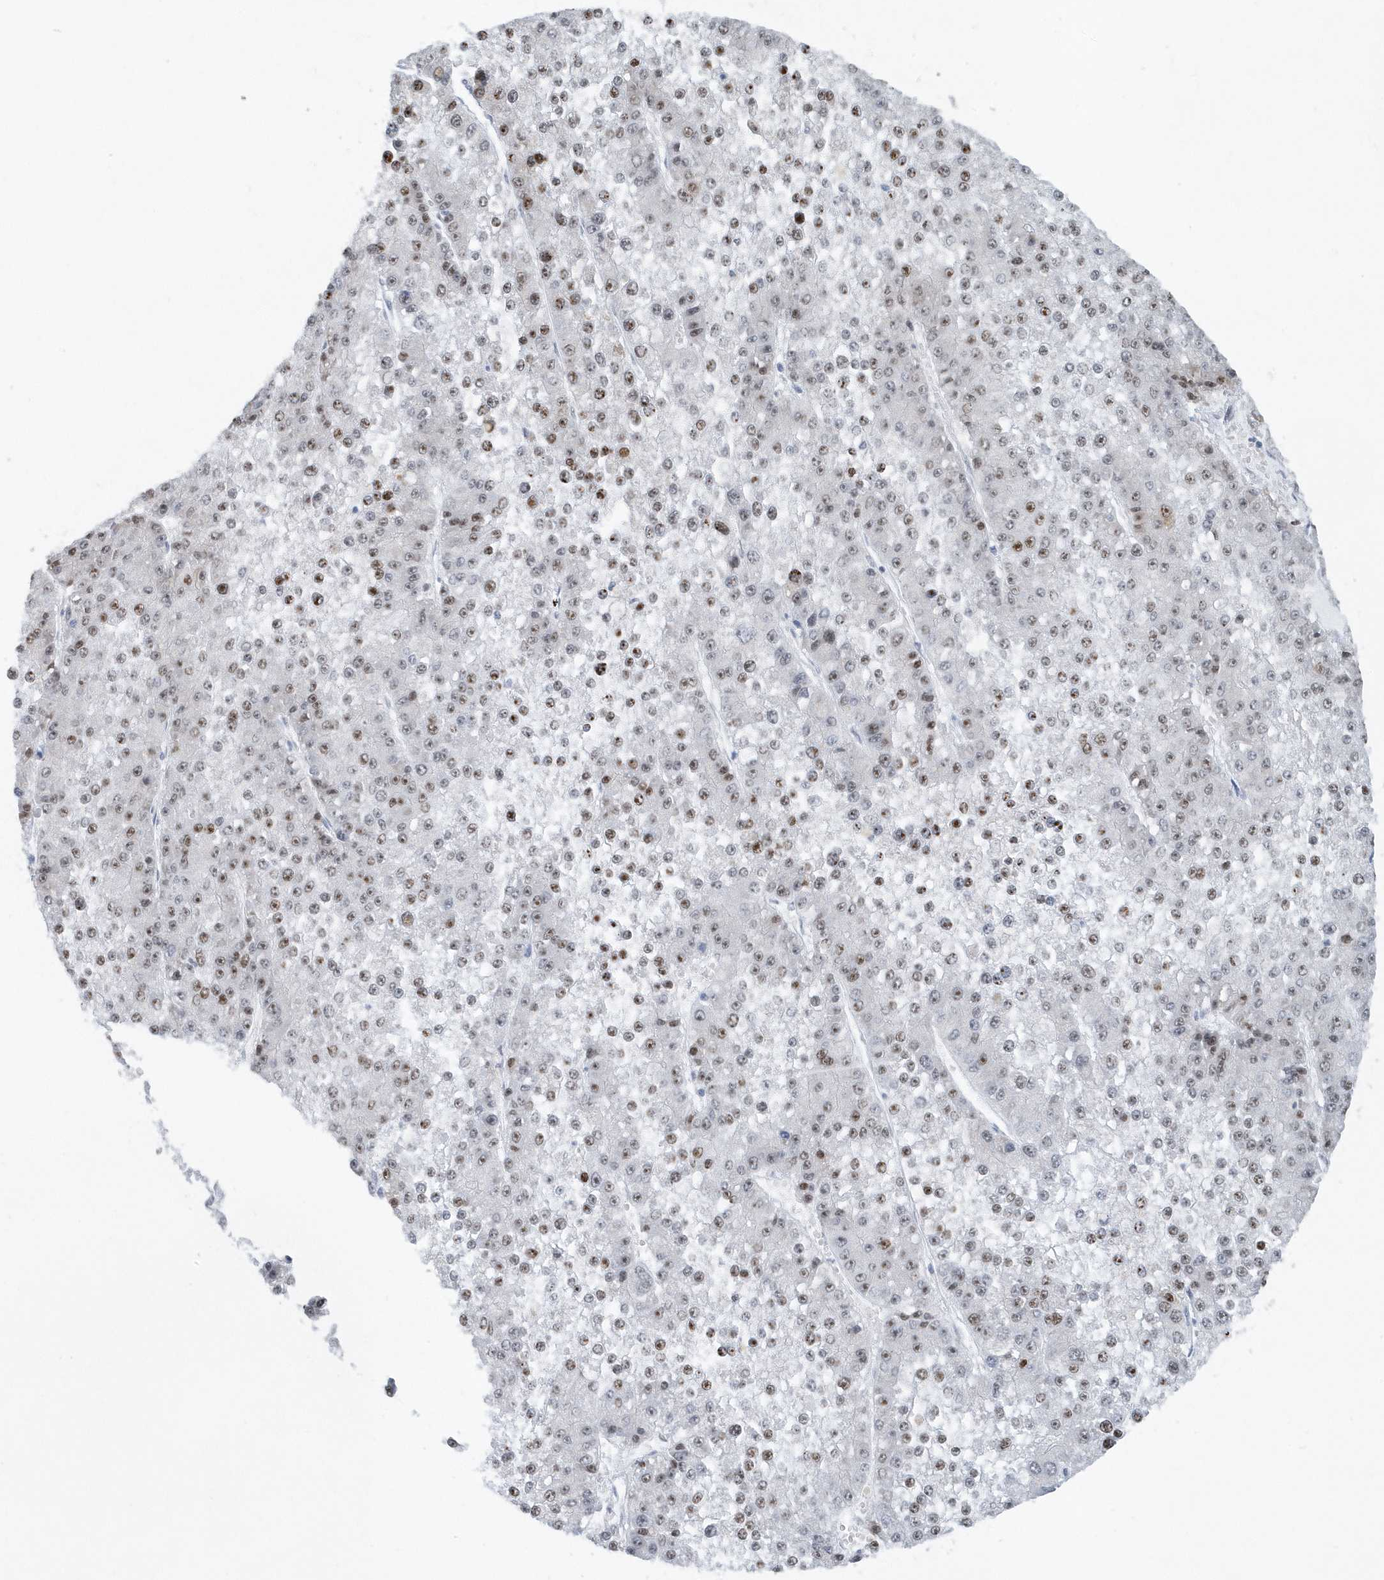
{"staining": {"intensity": "moderate", "quantity": ">75%", "location": "nuclear"}, "tissue": "liver cancer", "cell_type": "Tumor cells", "image_type": "cancer", "snomed": [{"axis": "morphology", "description": "Carcinoma, Hepatocellular, NOS"}, {"axis": "topography", "description": "Liver"}], "caption": "Hepatocellular carcinoma (liver) was stained to show a protein in brown. There is medium levels of moderate nuclear expression in approximately >75% of tumor cells.", "gene": "RPF2", "patient": {"sex": "female", "age": 73}}